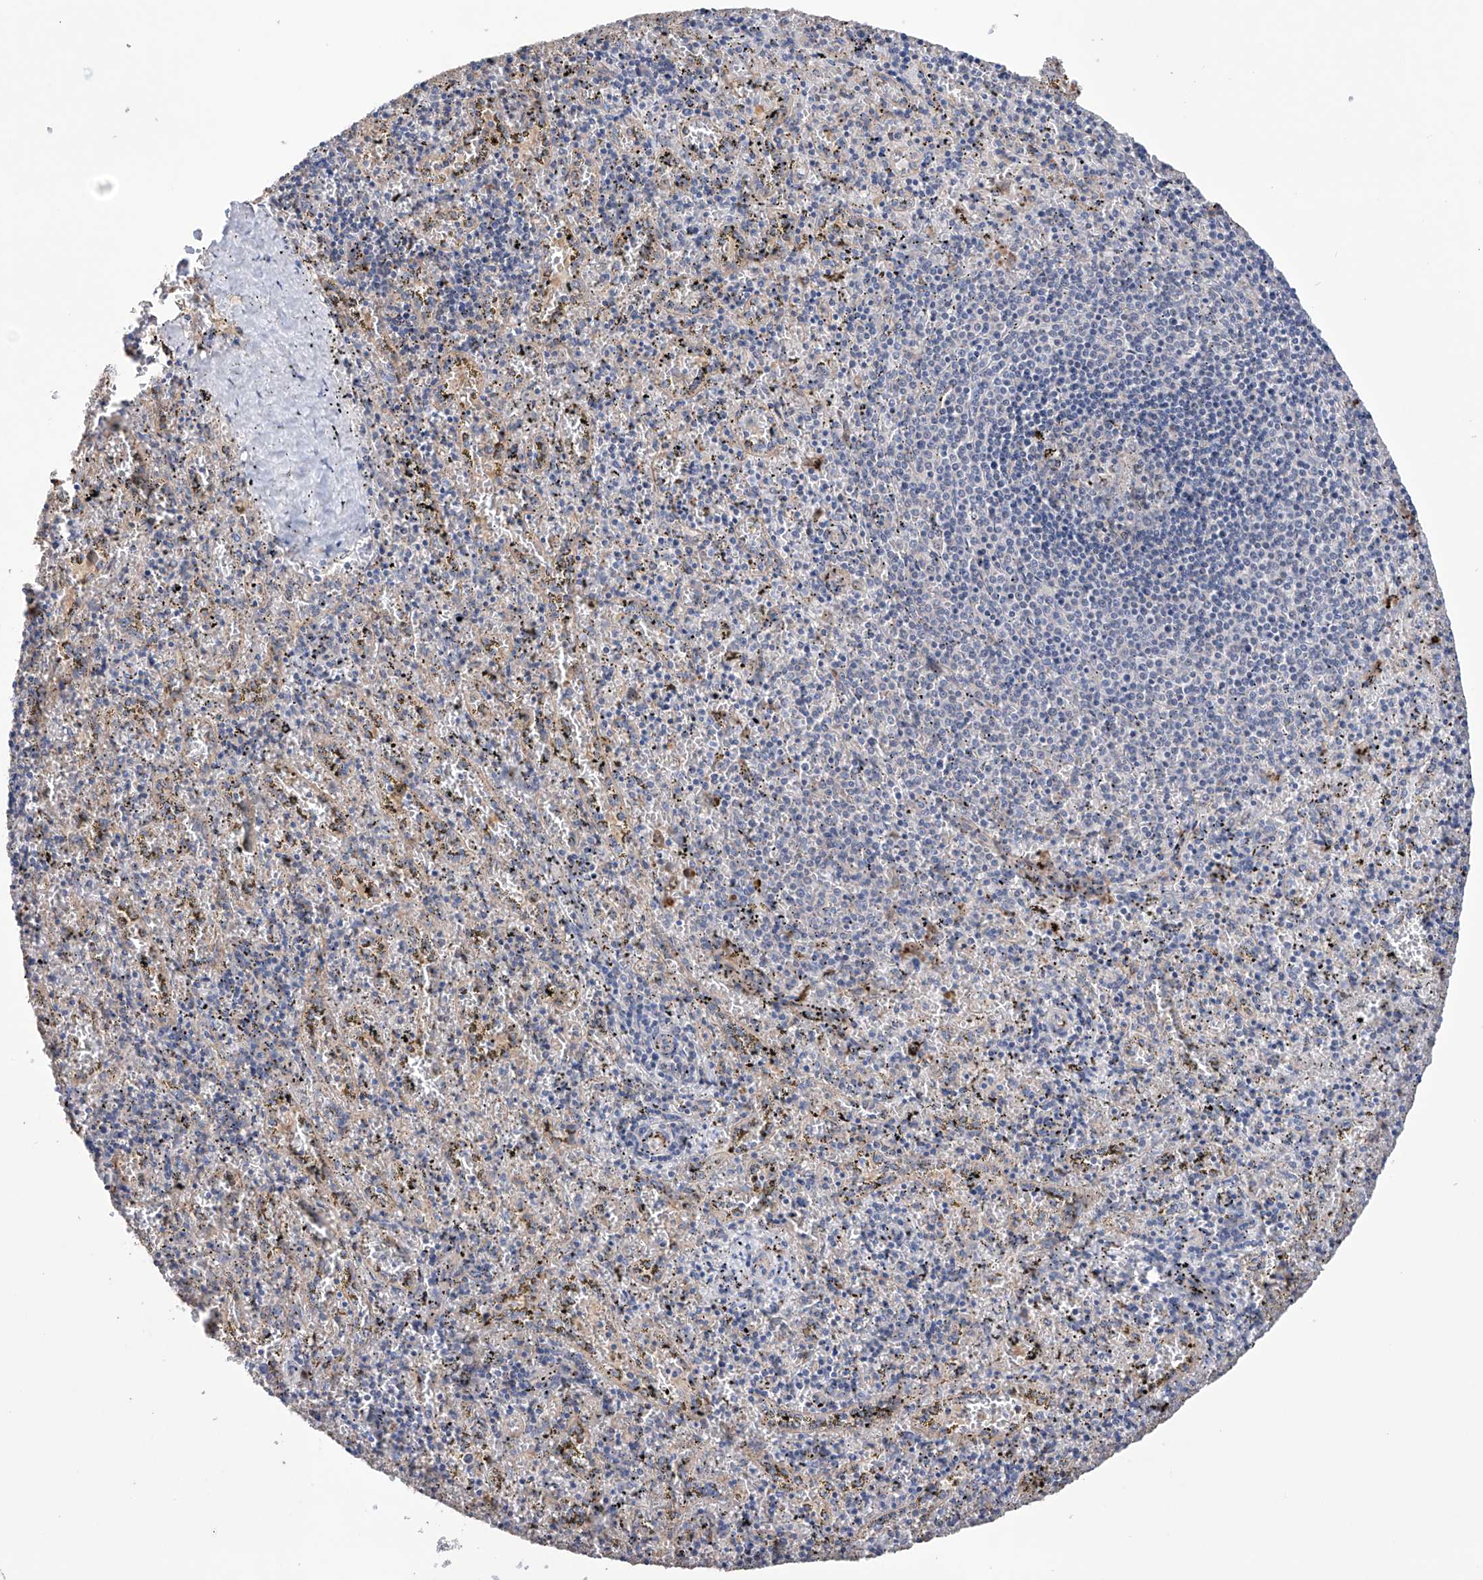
{"staining": {"intensity": "negative", "quantity": "none", "location": "none"}, "tissue": "spleen", "cell_type": "Cells in red pulp", "image_type": "normal", "snomed": [{"axis": "morphology", "description": "Normal tissue, NOS"}, {"axis": "topography", "description": "Spleen"}], "caption": "Image shows no significant protein expression in cells in red pulp of benign spleen.", "gene": "AFG1L", "patient": {"sex": "male", "age": 11}}